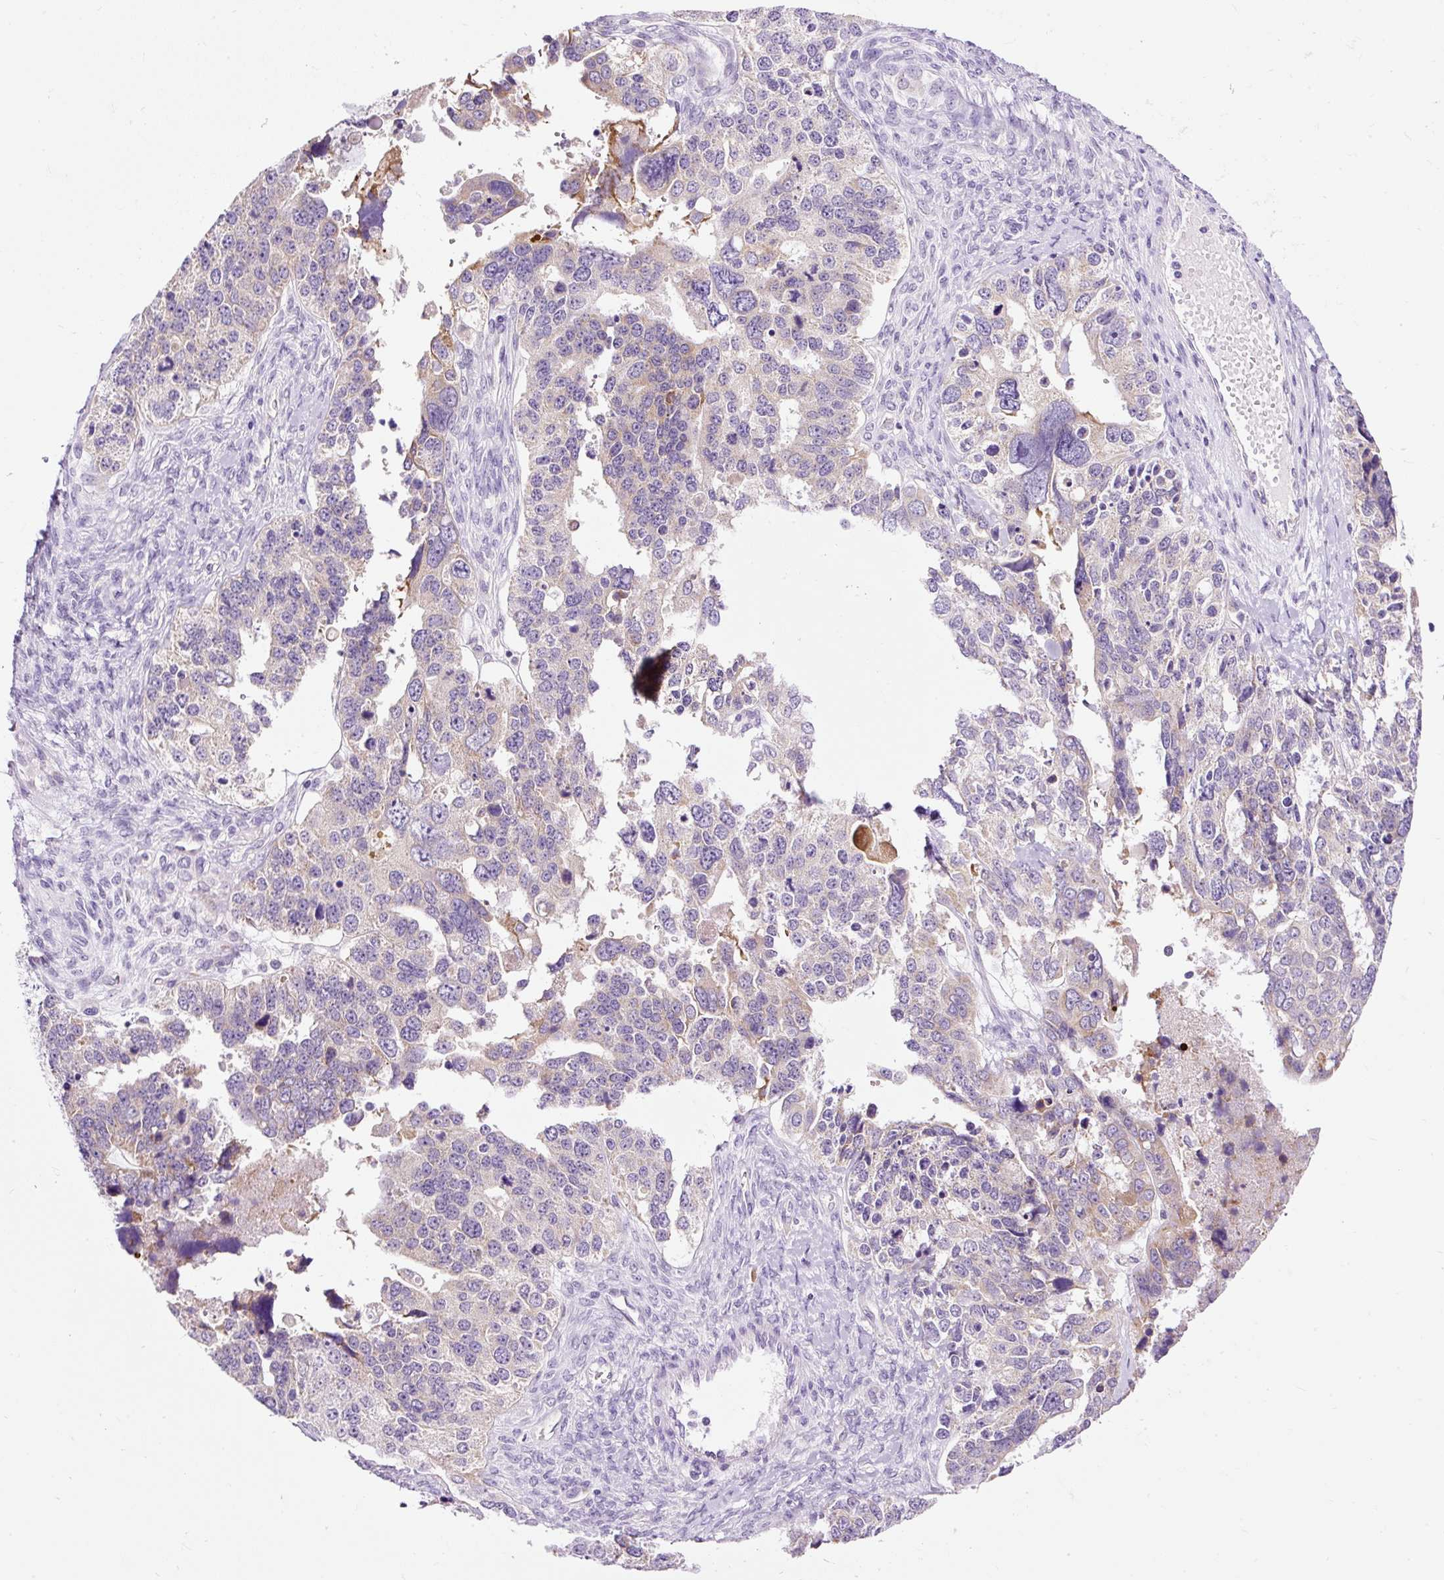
{"staining": {"intensity": "weak", "quantity": "25%-75%", "location": "cytoplasmic/membranous"}, "tissue": "ovarian cancer", "cell_type": "Tumor cells", "image_type": "cancer", "snomed": [{"axis": "morphology", "description": "Cystadenocarcinoma, serous, NOS"}, {"axis": "topography", "description": "Ovary"}], "caption": "Immunohistochemical staining of human serous cystadenocarcinoma (ovarian) demonstrates weak cytoplasmic/membranous protein staining in about 25%-75% of tumor cells.", "gene": "FMC1", "patient": {"sex": "female", "age": 76}}